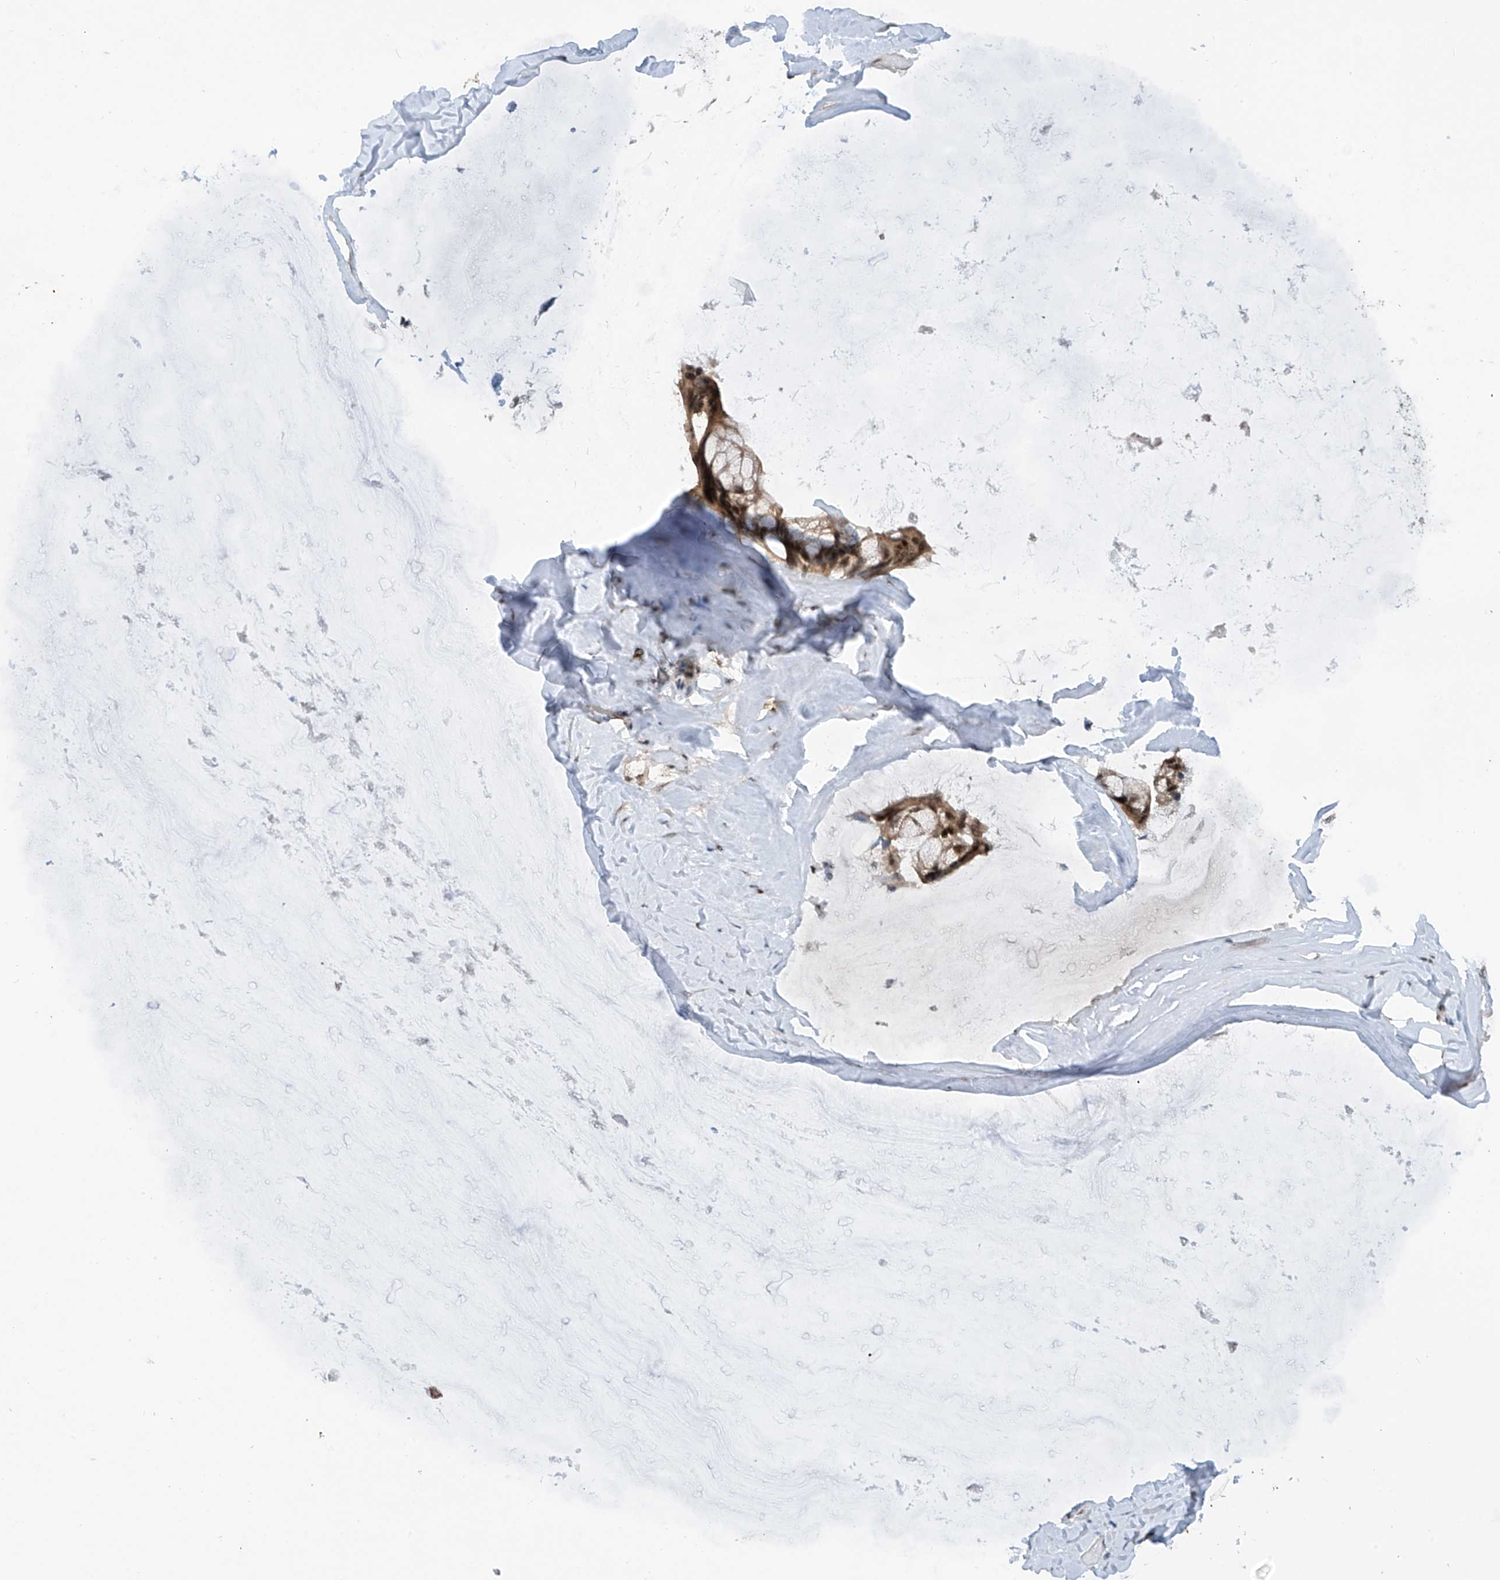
{"staining": {"intensity": "strong", "quantity": ">75%", "location": "nuclear"}, "tissue": "ovarian cancer", "cell_type": "Tumor cells", "image_type": "cancer", "snomed": [{"axis": "morphology", "description": "Cystadenocarcinoma, mucinous, NOS"}, {"axis": "topography", "description": "Ovary"}], "caption": "DAB (3,3'-diaminobenzidine) immunohistochemical staining of human ovarian cancer (mucinous cystadenocarcinoma) shows strong nuclear protein positivity in approximately >75% of tumor cells.", "gene": "RPAIN", "patient": {"sex": "female", "age": 39}}